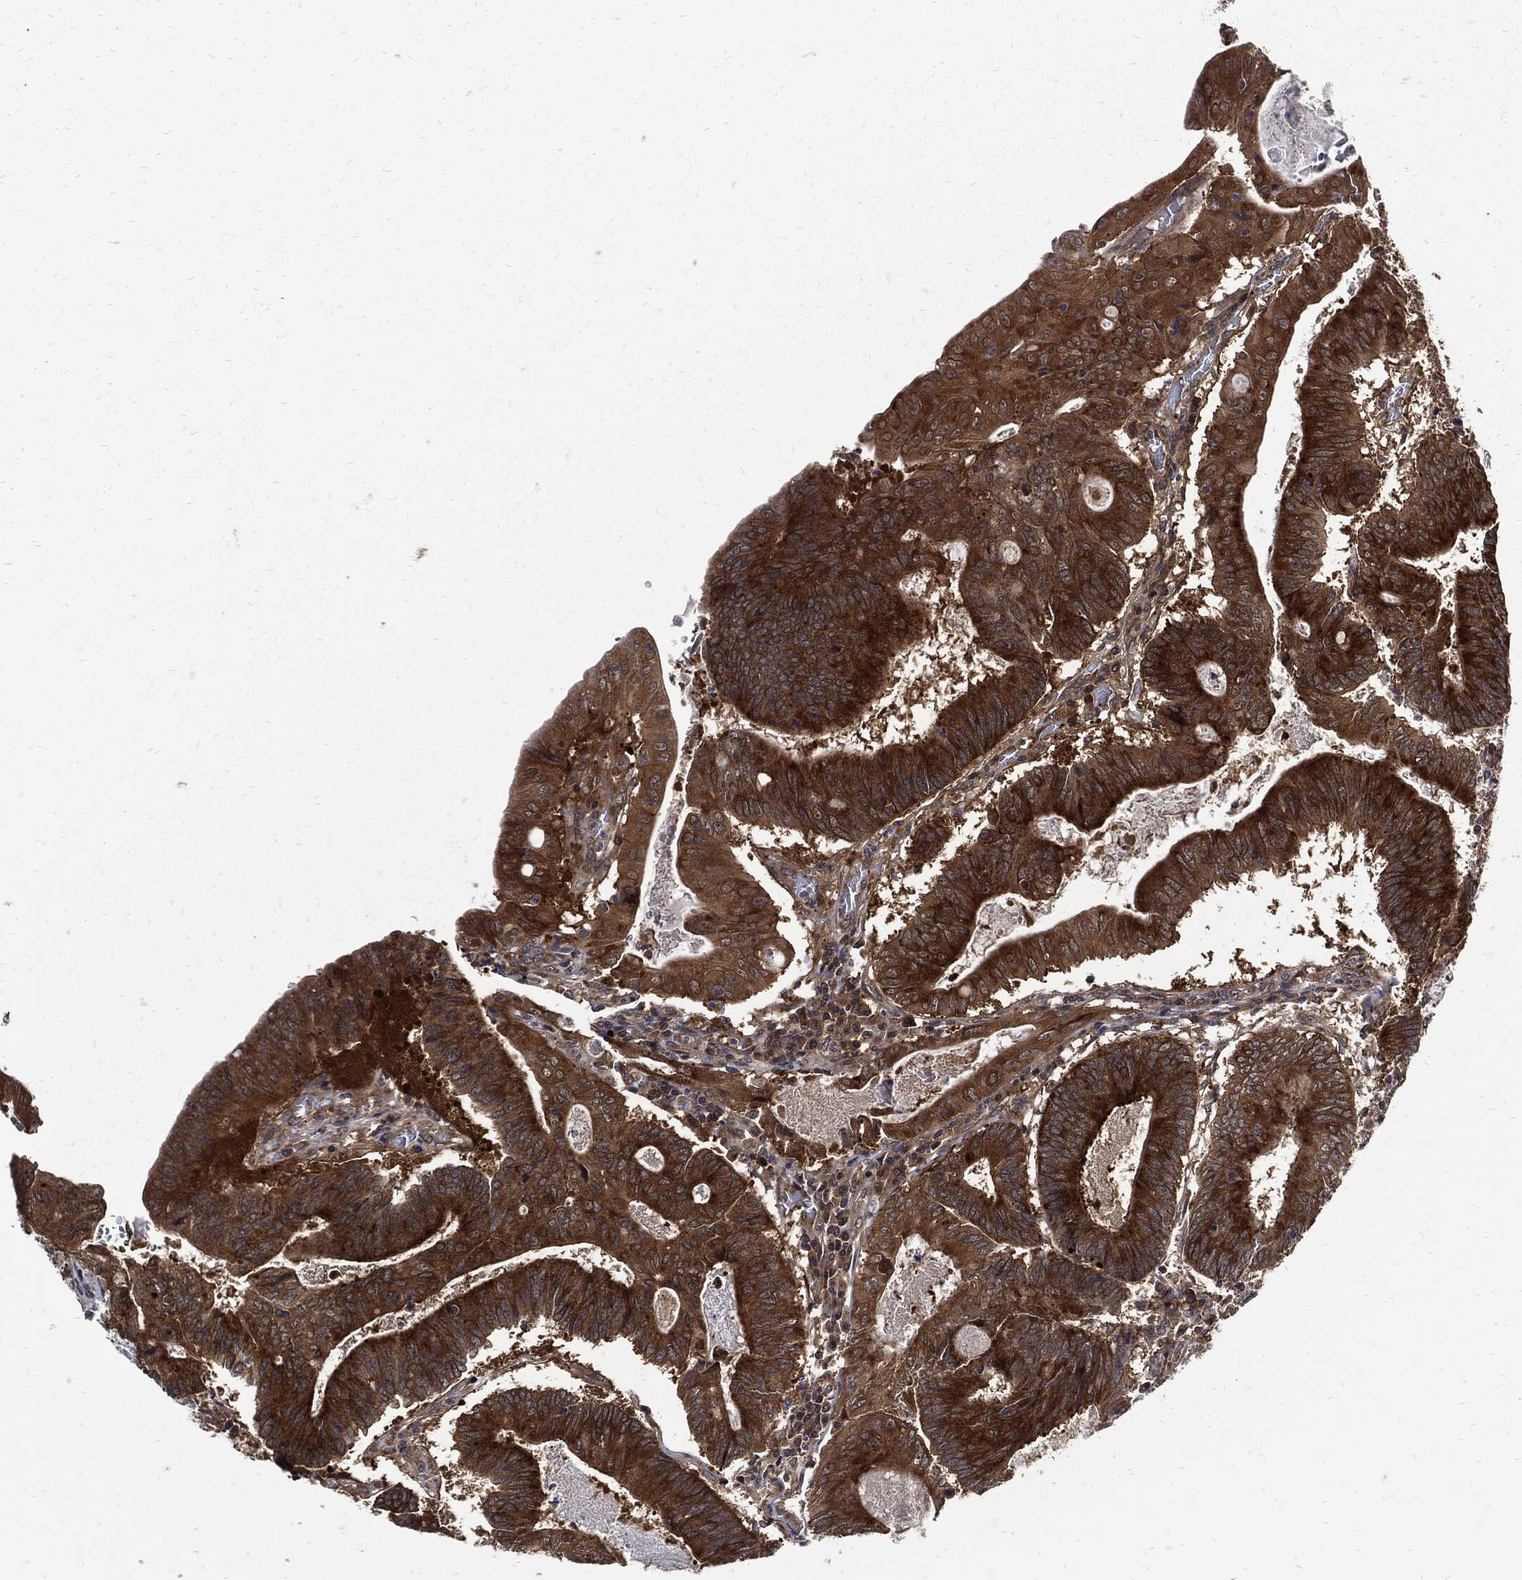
{"staining": {"intensity": "strong", "quantity": "25%-75%", "location": "cytoplasmic/membranous"}, "tissue": "colorectal cancer", "cell_type": "Tumor cells", "image_type": "cancer", "snomed": [{"axis": "morphology", "description": "Adenocarcinoma, NOS"}, {"axis": "topography", "description": "Colon"}], "caption": "Protein expression analysis of human colorectal adenocarcinoma reveals strong cytoplasmic/membranous positivity in about 25%-75% of tumor cells.", "gene": "CLU", "patient": {"sex": "female", "age": 70}}